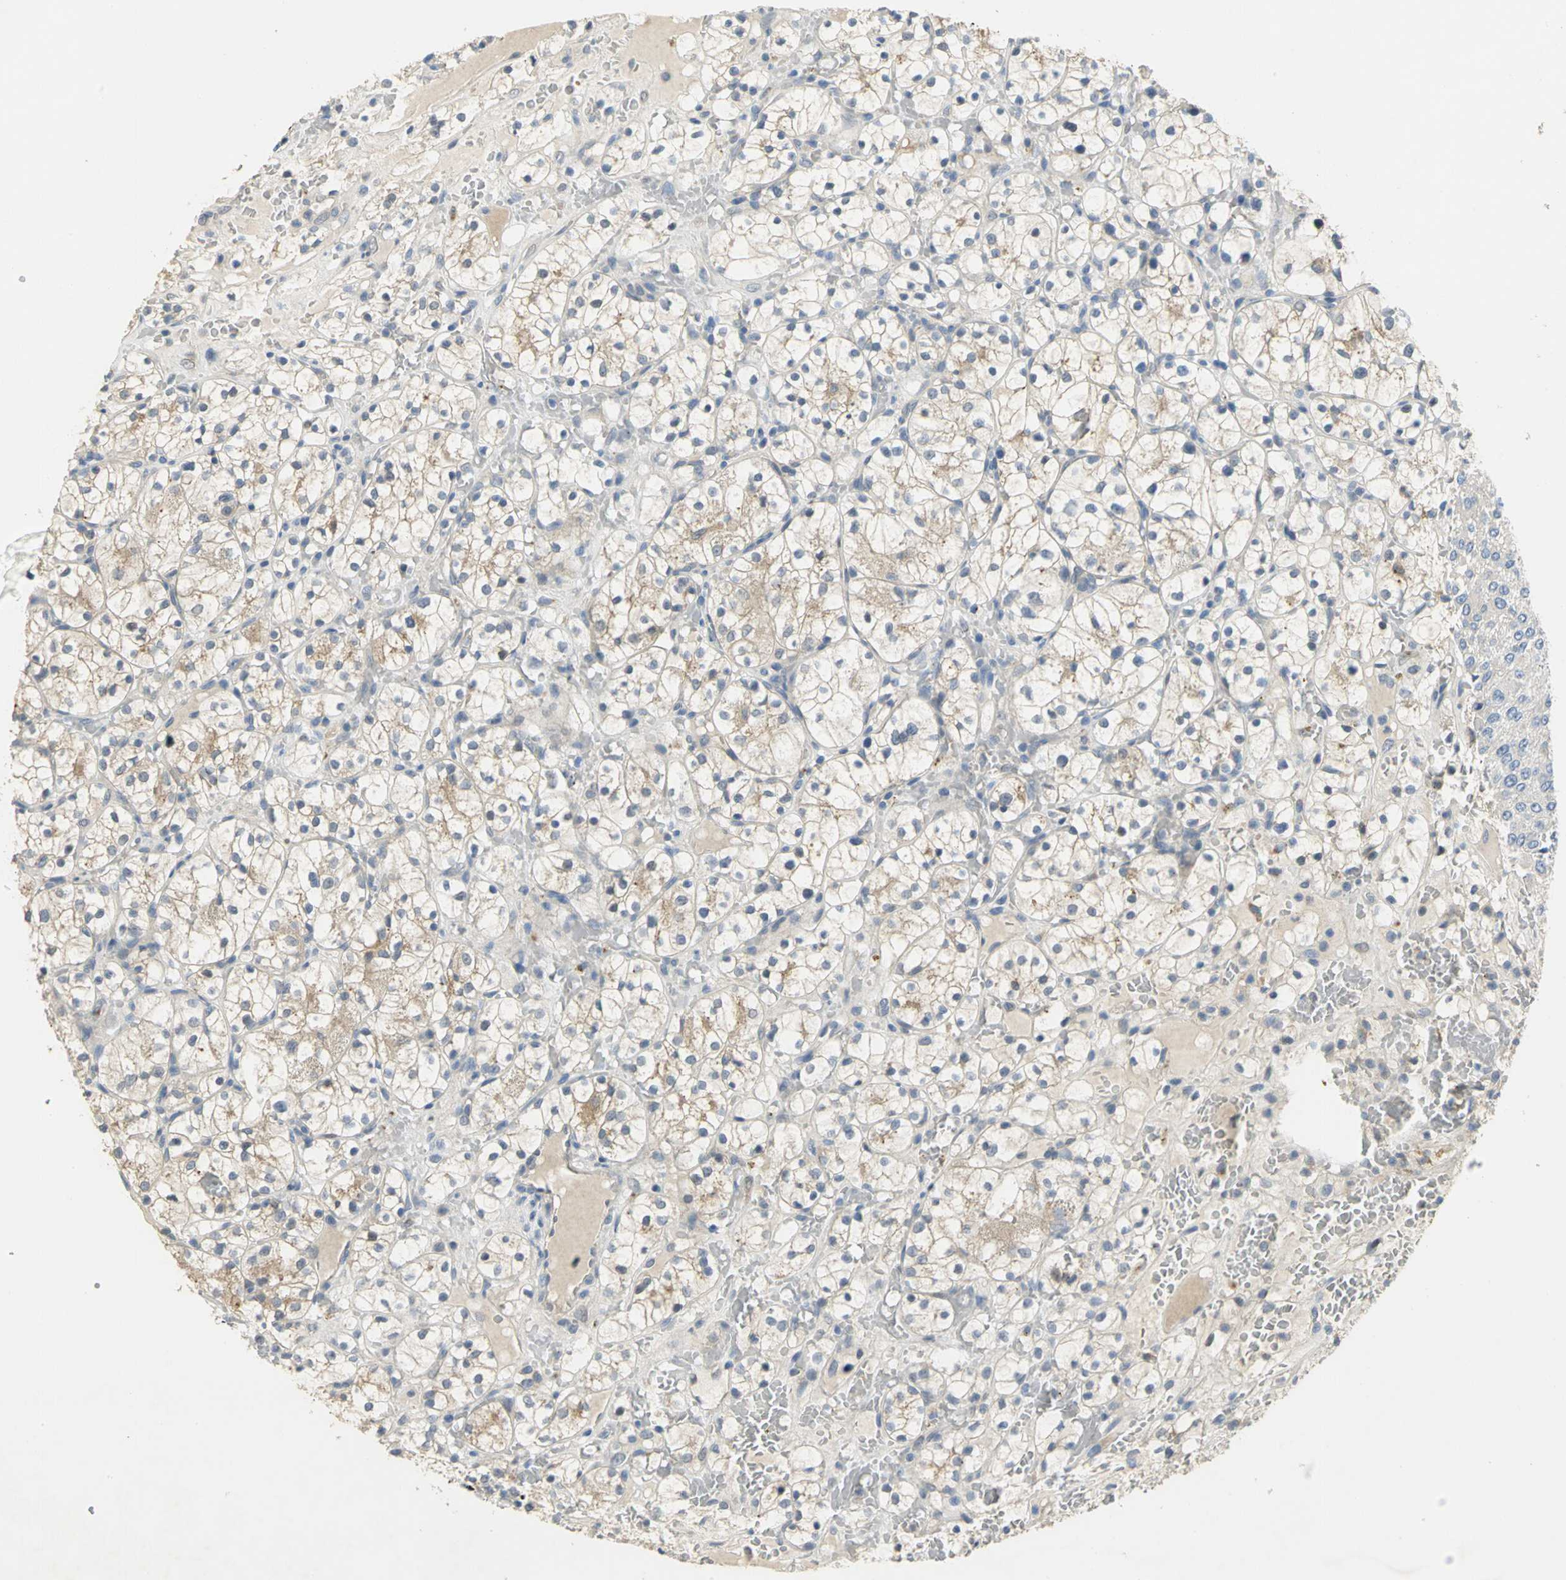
{"staining": {"intensity": "weak", "quantity": "25%-75%", "location": "cytoplasmic/membranous"}, "tissue": "renal cancer", "cell_type": "Tumor cells", "image_type": "cancer", "snomed": [{"axis": "morphology", "description": "Adenocarcinoma, NOS"}, {"axis": "topography", "description": "Kidney"}], "caption": "The image demonstrates immunohistochemical staining of renal cancer. There is weak cytoplasmic/membranous positivity is identified in about 25%-75% of tumor cells. The staining was performed using DAB, with brown indicating positive protein expression. Nuclei are stained blue with hematoxylin.", "gene": "IL17RB", "patient": {"sex": "female", "age": 60}}